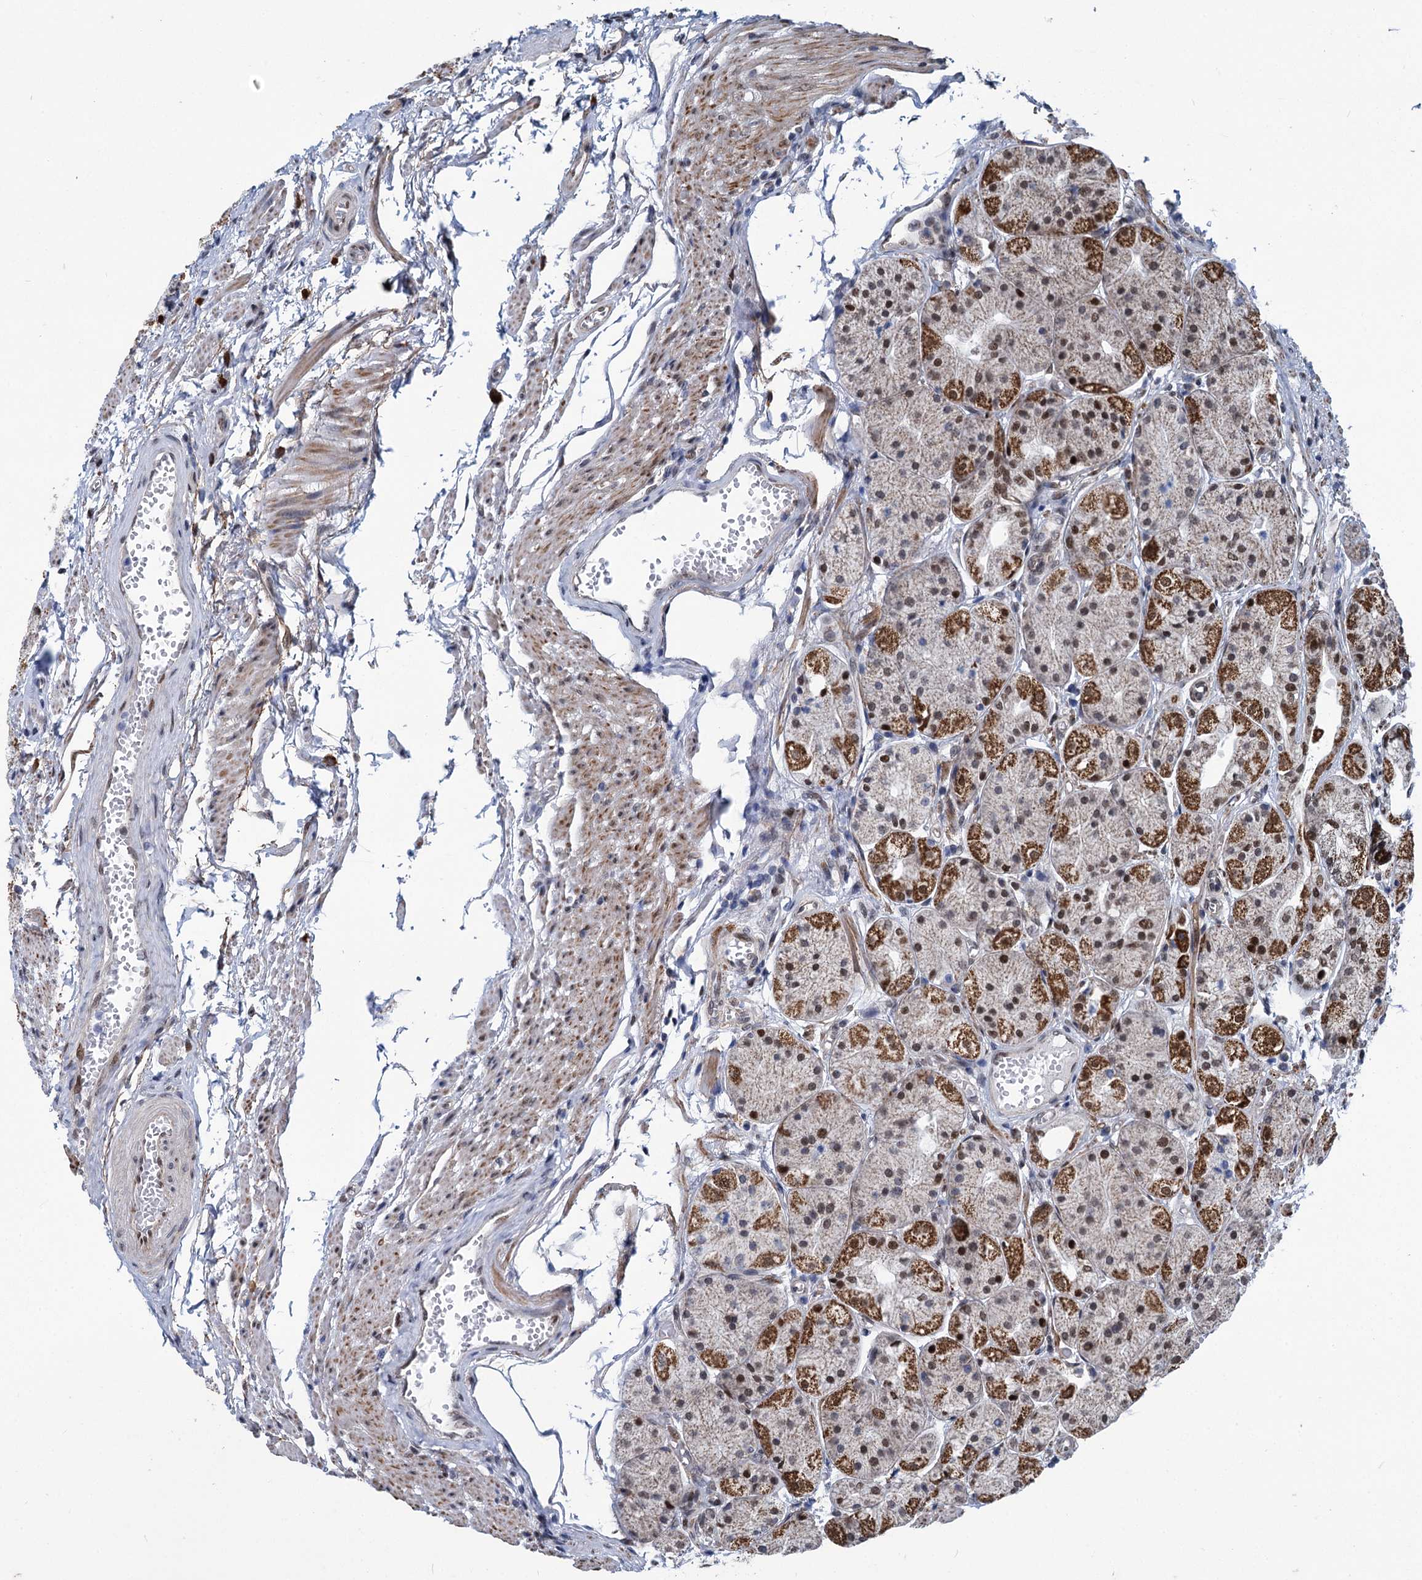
{"staining": {"intensity": "strong", "quantity": ">75%", "location": "cytoplasmic/membranous,nuclear"}, "tissue": "stomach", "cell_type": "Glandular cells", "image_type": "normal", "snomed": [{"axis": "morphology", "description": "Normal tissue, NOS"}, {"axis": "topography", "description": "Stomach, upper"}], "caption": "Protein staining shows strong cytoplasmic/membranous,nuclear staining in approximately >75% of glandular cells in unremarkable stomach.", "gene": "MORN3", "patient": {"sex": "male", "age": 72}}